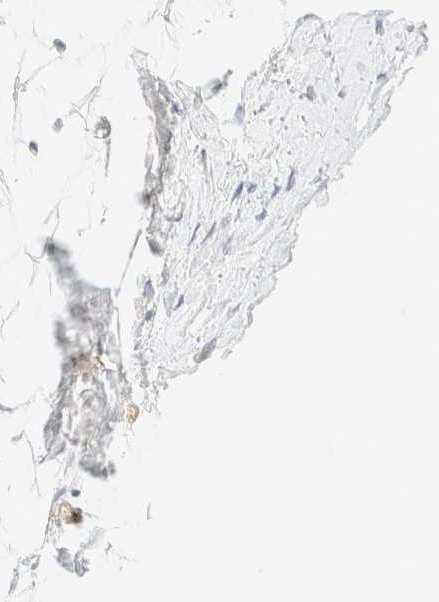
{"staining": {"intensity": "negative", "quantity": "none", "location": "none"}, "tissue": "adipose tissue", "cell_type": "Adipocytes", "image_type": "normal", "snomed": [{"axis": "morphology", "description": "Normal tissue, NOS"}, {"axis": "morphology", "description": "Fibrosis, NOS"}, {"axis": "topography", "description": "Breast"}, {"axis": "topography", "description": "Adipose tissue"}], "caption": "The photomicrograph displays no staining of adipocytes in unremarkable adipose tissue.", "gene": "OTOP2", "patient": {"sex": "female", "age": 39}}